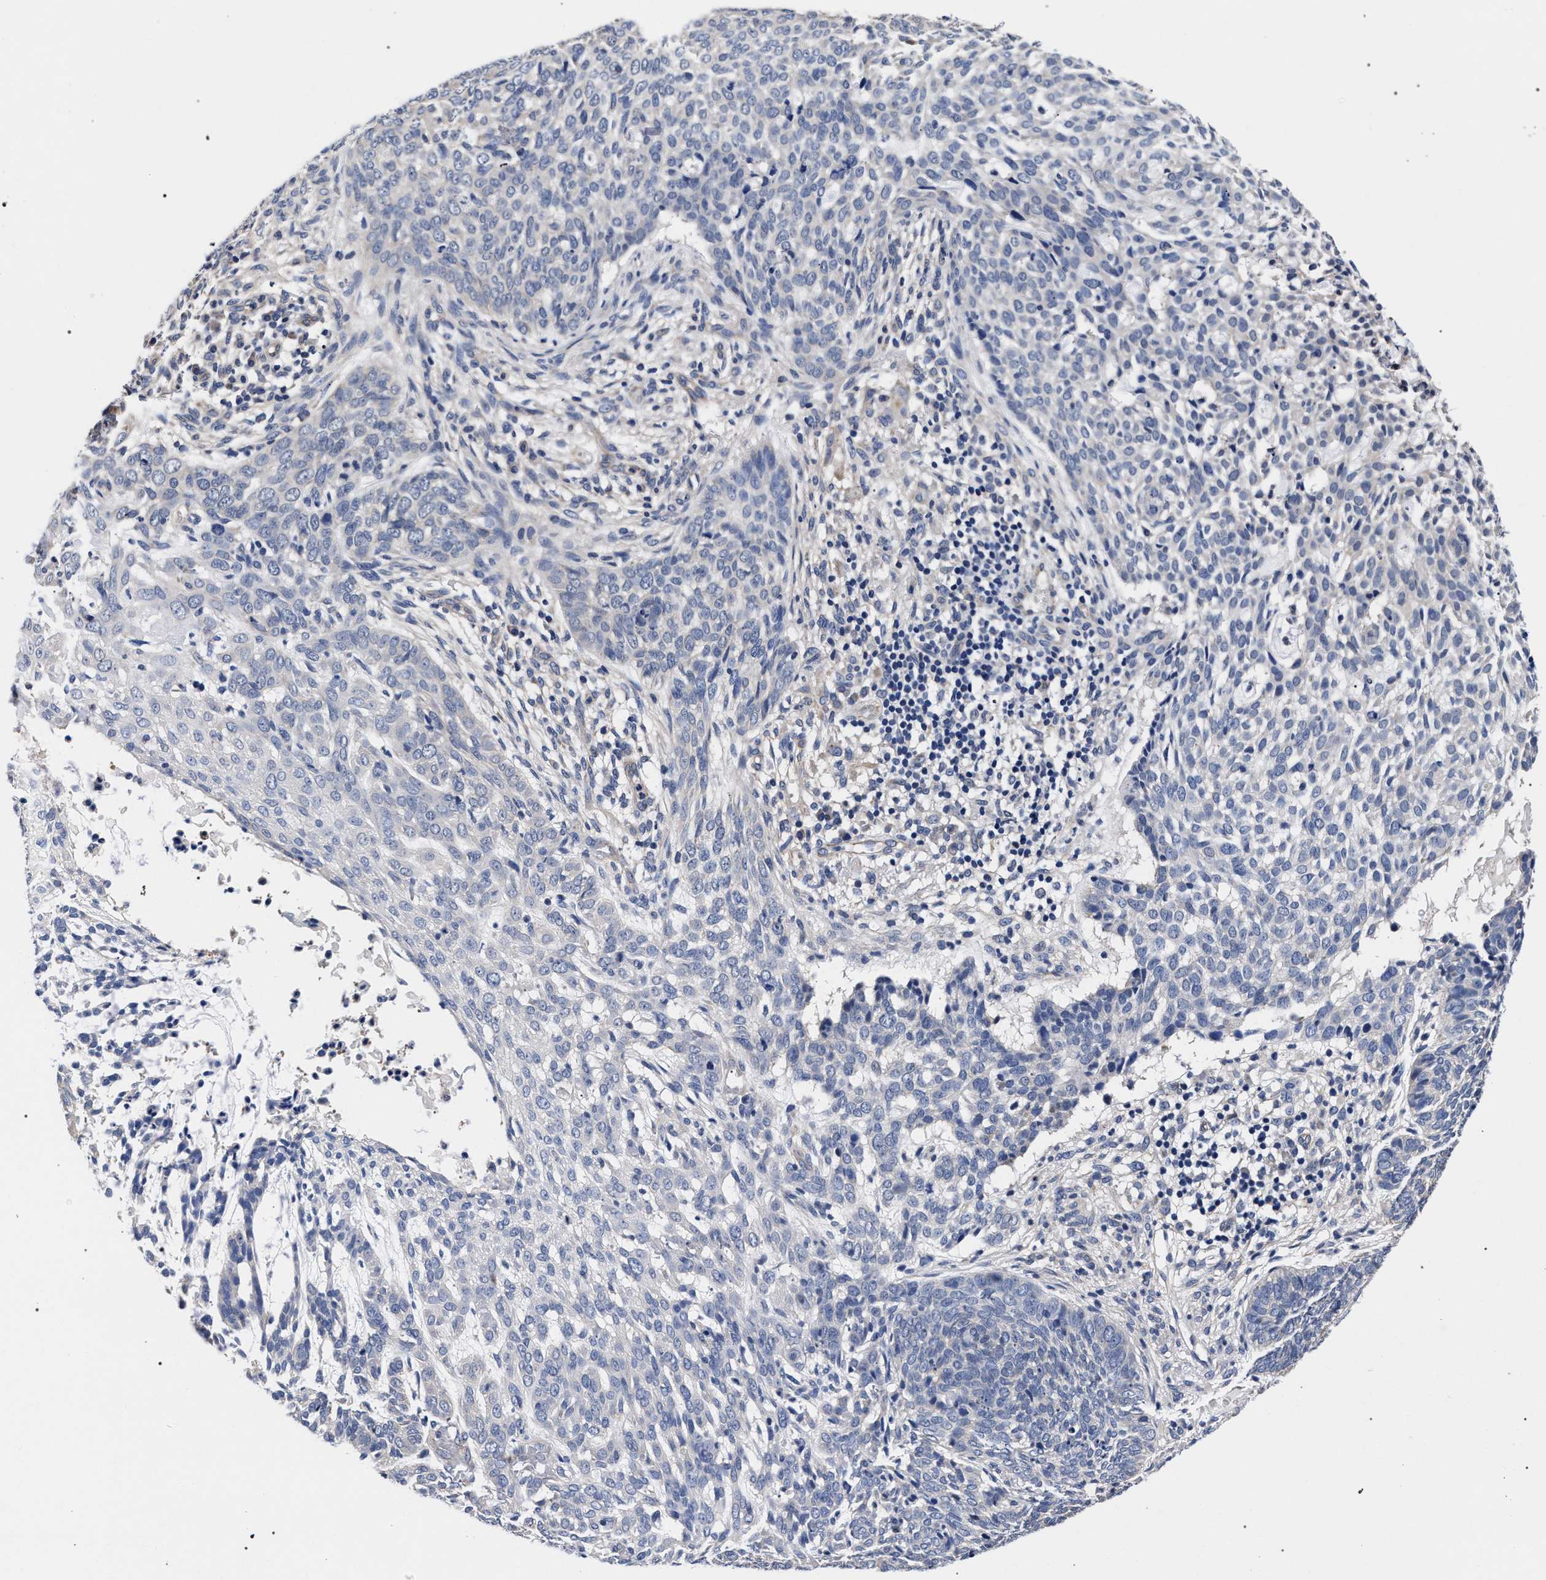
{"staining": {"intensity": "negative", "quantity": "none", "location": "none"}, "tissue": "skin cancer", "cell_type": "Tumor cells", "image_type": "cancer", "snomed": [{"axis": "morphology", "description": "Basal cell carcinoma"}, {"axis": "topography", "description": "Skin"}], "caption": "DAB (3,3'-diaminobenzidine) immunohistochemical staining of skin basal cell carcinoma reveals no significant staining in tumor cells.", "gene": "RBM33", "patient": {"sex": "female", "age": 64}}